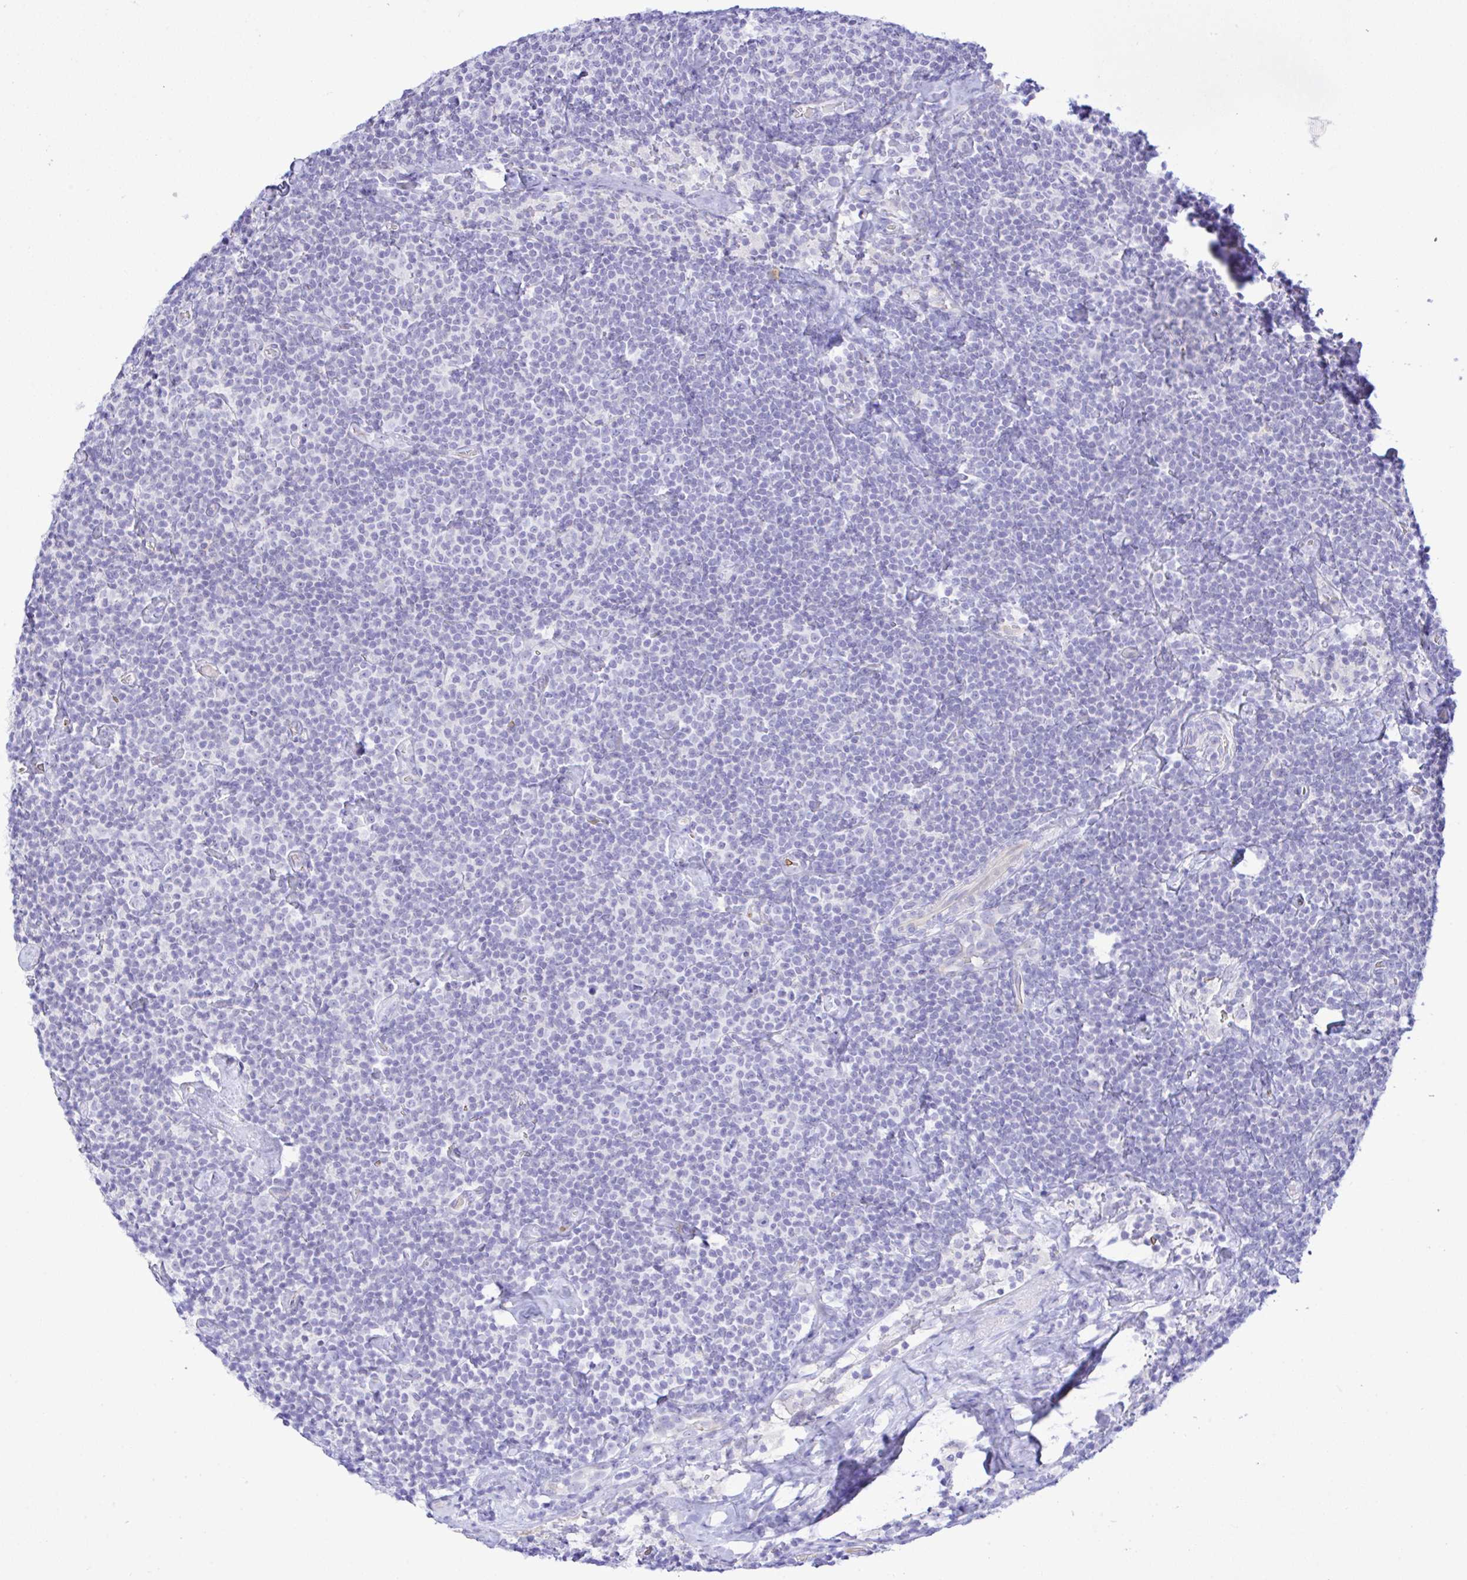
{"staining": {"intensity": "negative", "quantity": "none", "location": "none"}, "tissue": "lymphoma", "cell_type": "Tumor cells", "image_type": "cancer", "snomed": [{"axis": "morphology", "description": "Malignant lymphoma, non-Hodgkin's type, Low grade"}, {"axis": "topography", "description": "Lymph node"}], "caption": "Low-grade malignant lymphoma, non-Hodgkin's type stained for a protein using immunohistochemistry shows no expression tumor cells.", "gene": "ZNF221", "patient": {"sex": "male", "age": 81}}